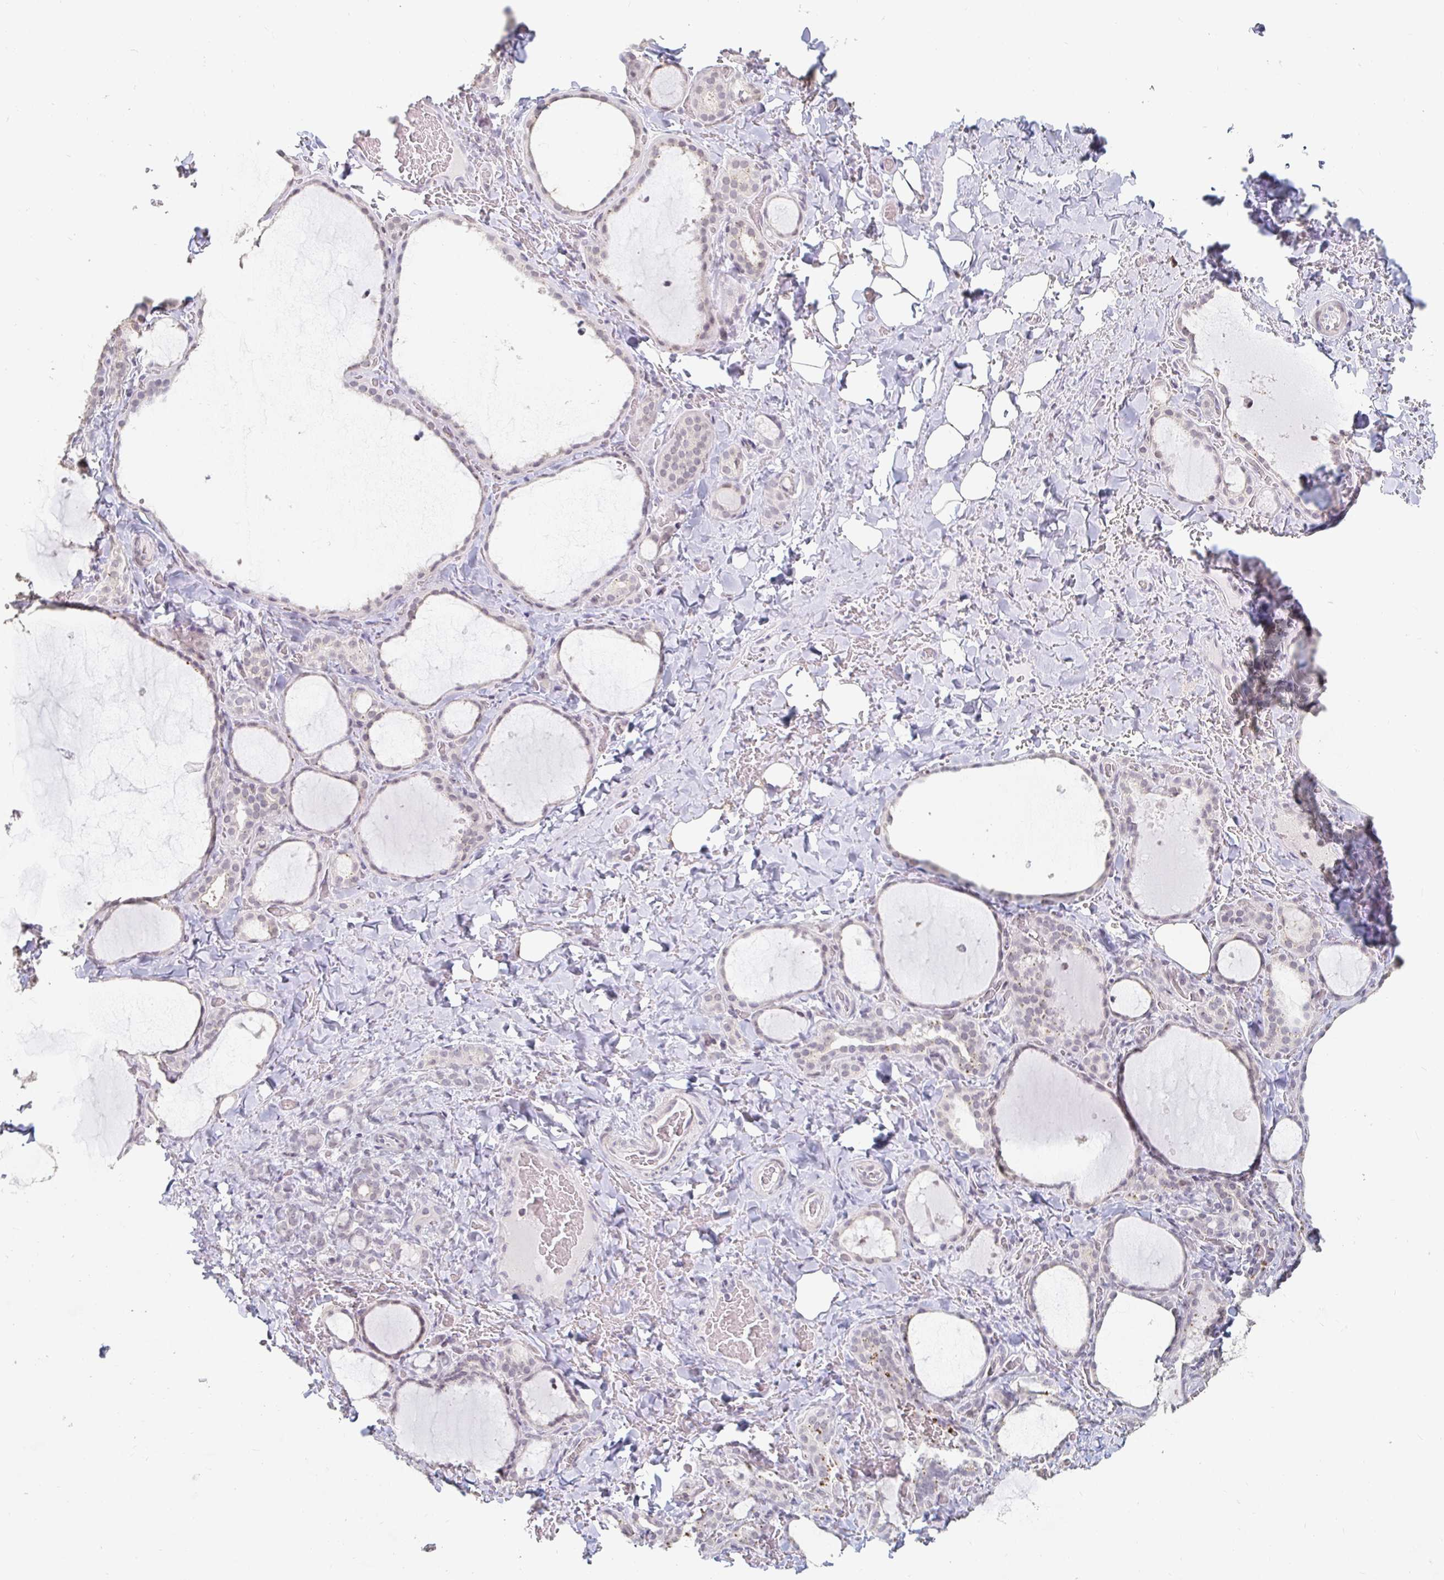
{"staining": {"intensity": "moderate", "quantity": "<25%", "location": "cytoplasmic/membranous"}, "tissue": "thyroid gland", "cell_type": "Glandular cells", "image_type": "normal", "snomed": [{"axis": "morphology", "description": "Normal tissue, NOS"}, {"axis": "topography", "description": "Thyroid gland"}], "caption": "Immunohistochemistry of benign human thyroid gland shows low levels of moderate cytoplasmic/membranous expression in about <25% of glandular cells.", "gene": "NME9", "patient": {"sex": "female", "age": 22}}